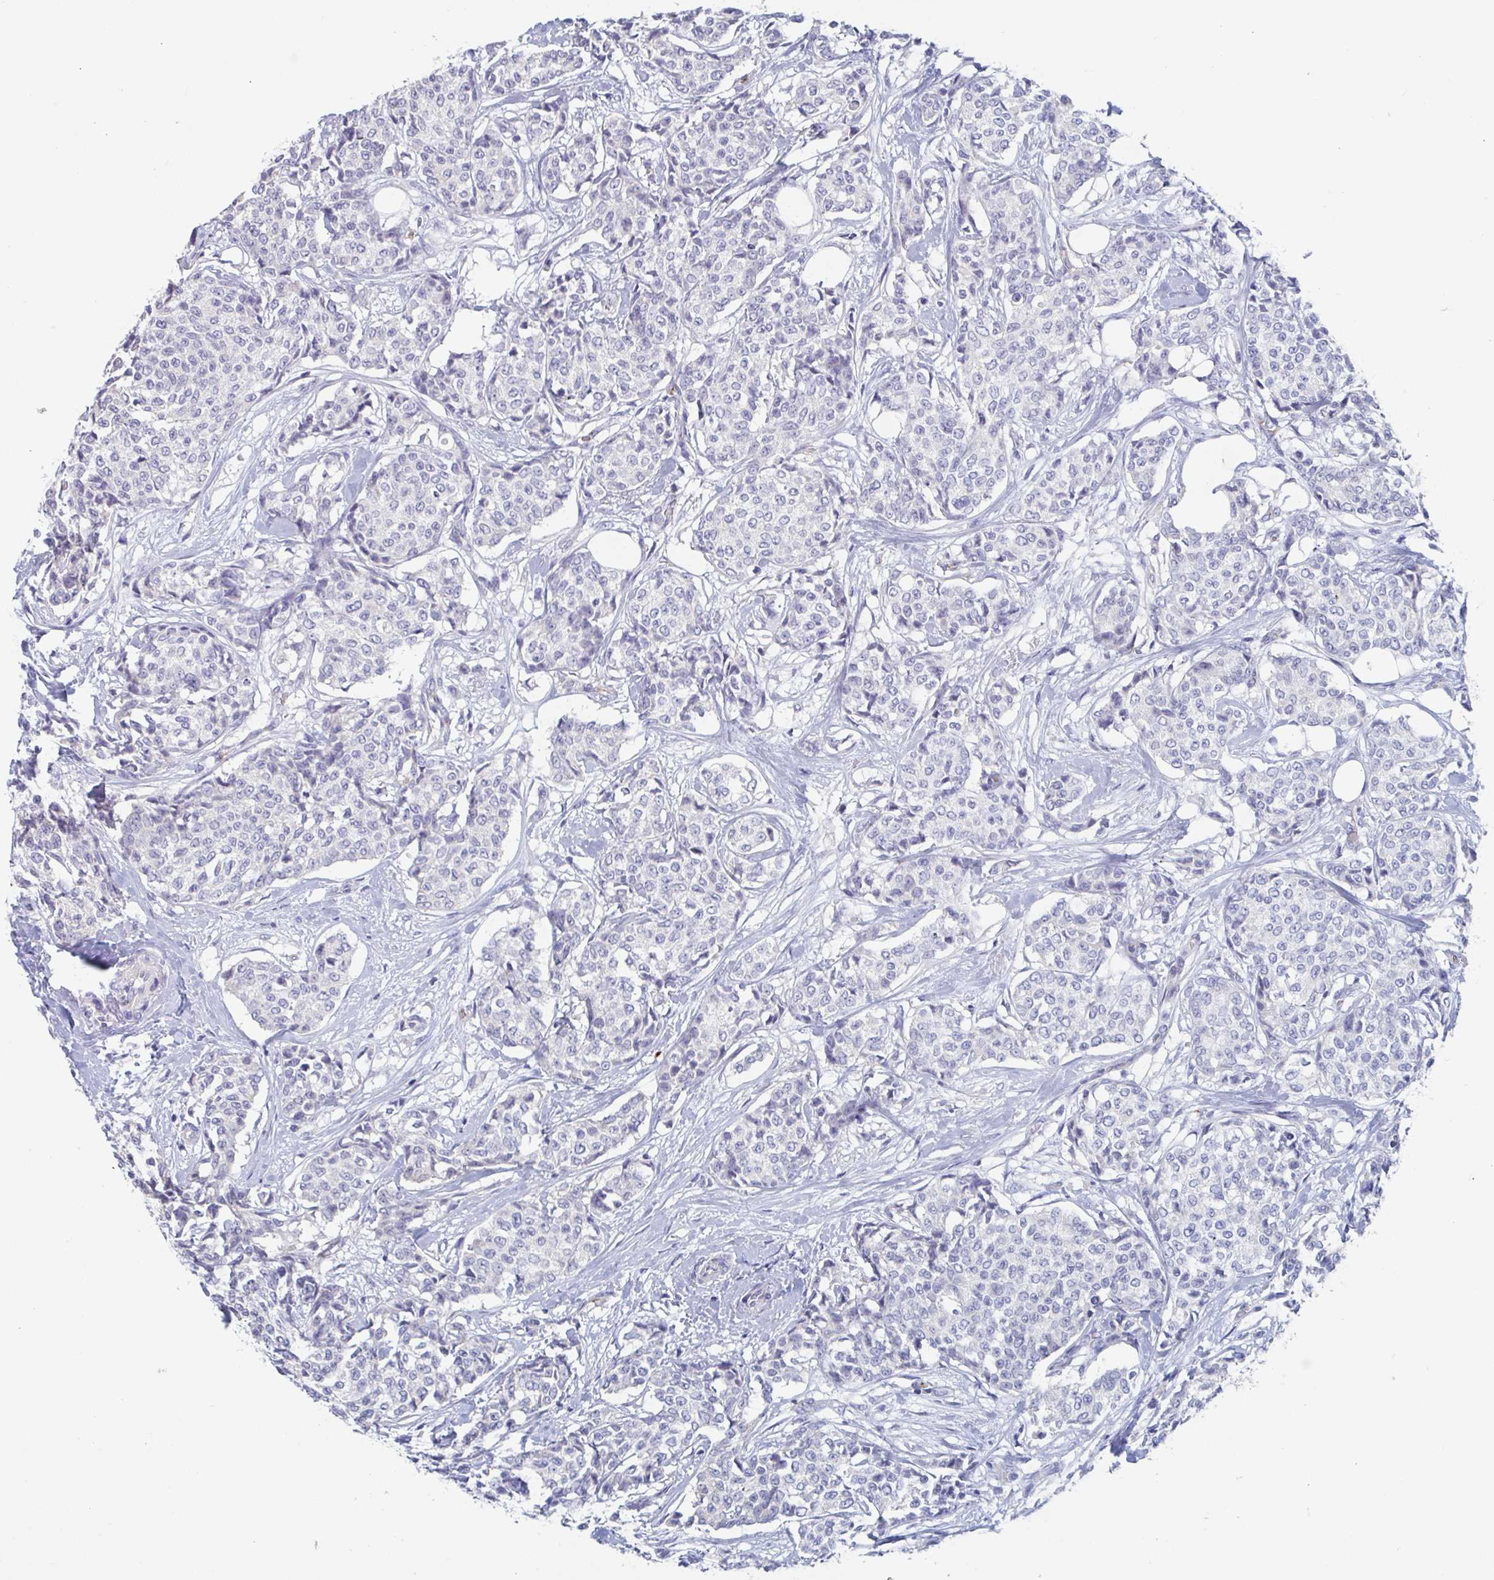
{"staining": {"intensity": "negative", "quantity": "none", "location": "none"}, "tissue": "breast cancer", "cell_type": "Tumor cells", "image_type": "cancer", "snomed": [{"axis": "morphology", "description": "Duct carcinoma"}, {"axis": "topography", "description": "Breast"}], "caption": "DAB immunohistochemical staining of breast invasive ductal carcinoma reveals no significant expression in tumor cells.", "gene": "ABHD16A", "patient": {"sex": "female", "age": 91}}